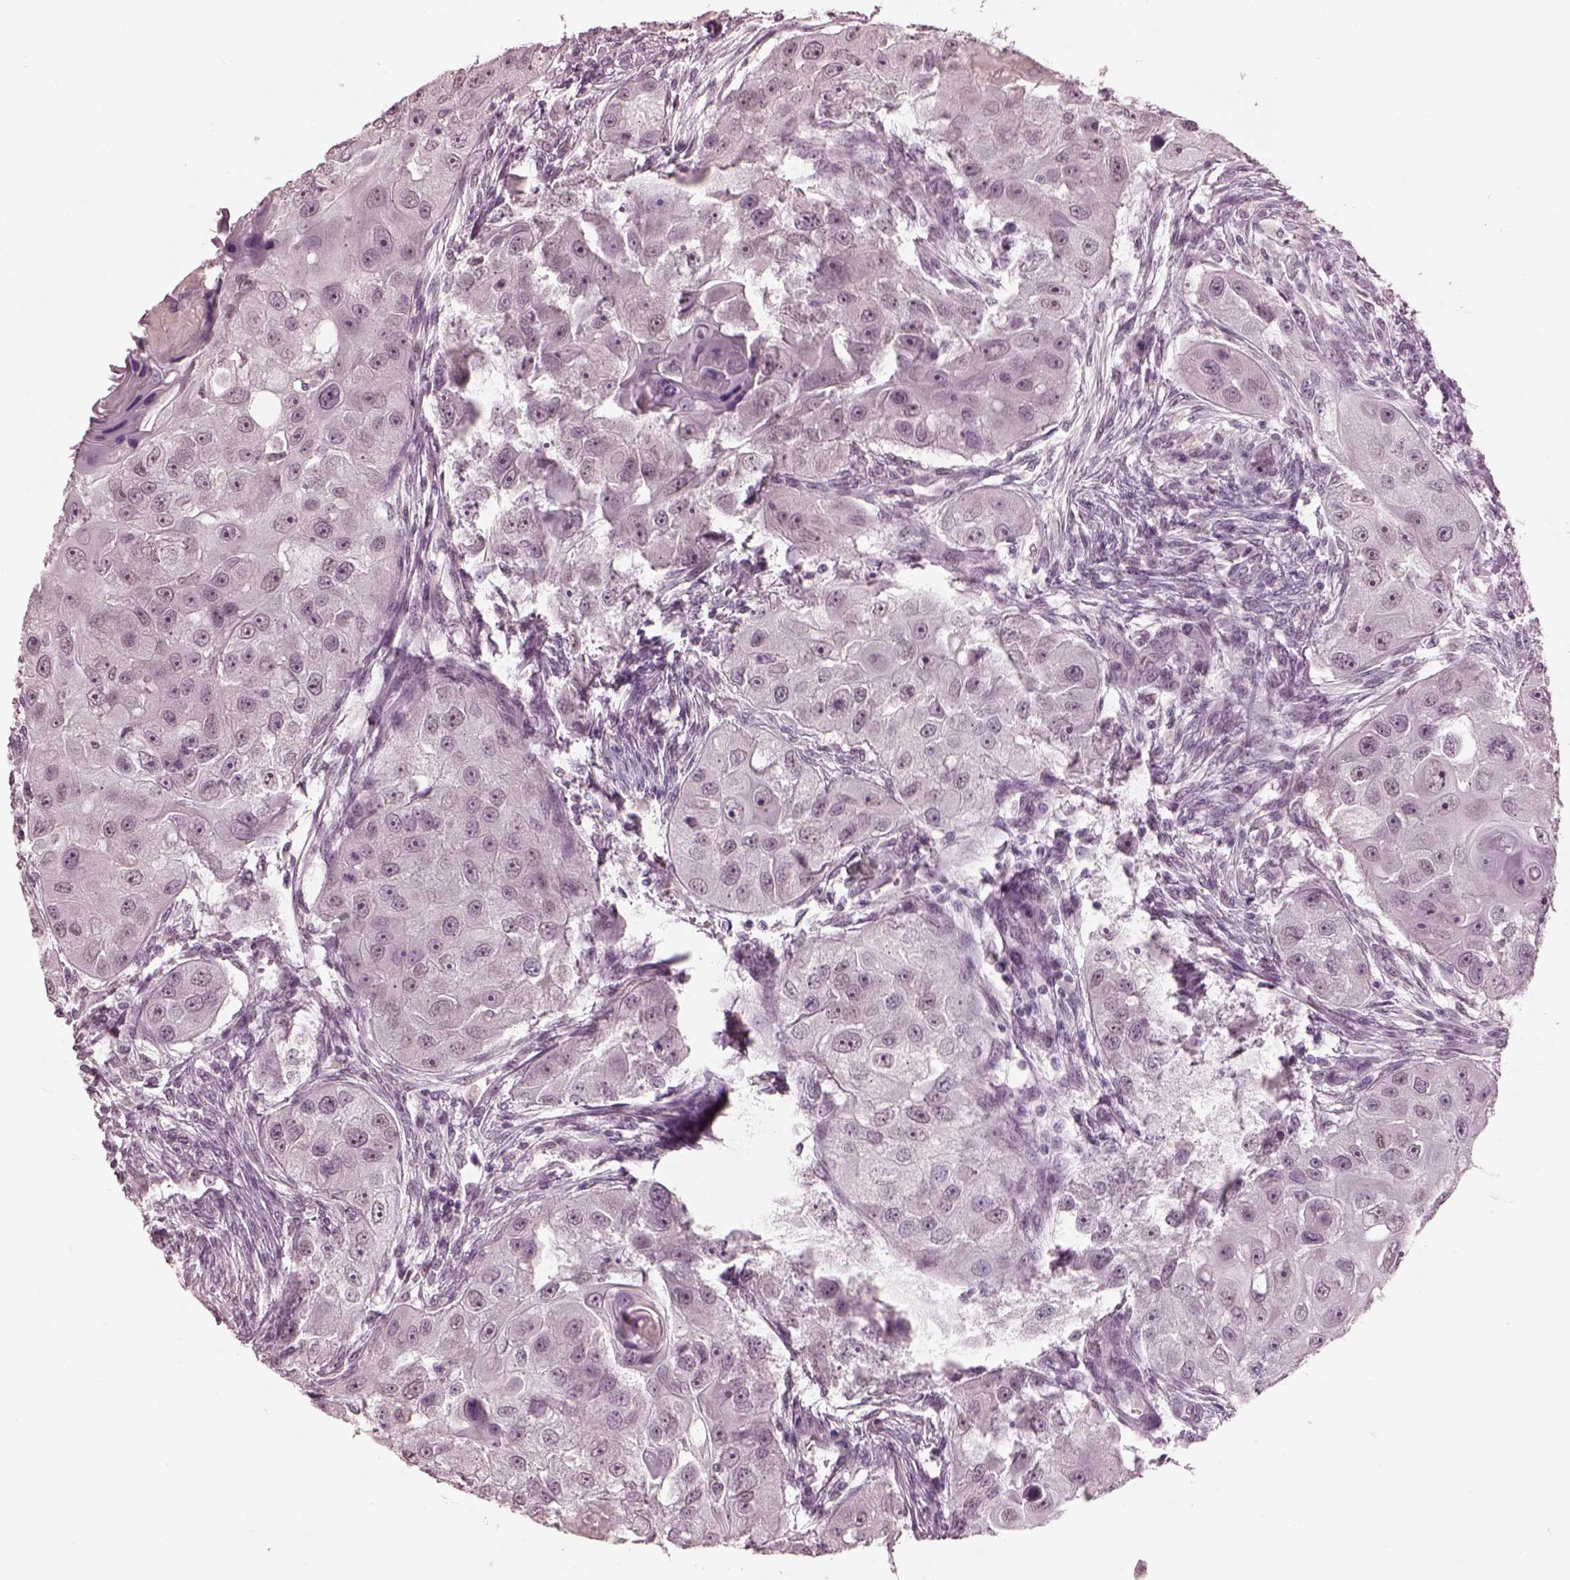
{"staining": {"intensity": "negative", "quantity": "none", "location": "none"}, "tissue": "head and neck cancer", "cell_type": "Tumor cells", "image_type": "cancer", "snomed": [{"axis": "morphology", "description": "Squamous cell carcinoma, NOS"}, {"axis": "topography", "description": "Head-Neck"}], "caption": "Squamous cell carcinoma (head and neck) was stained to show a protein in brown. There is no significant expression in tumor cells.", "gene": "GARIN4", "patient": {"sex": "male", "age": 51}}